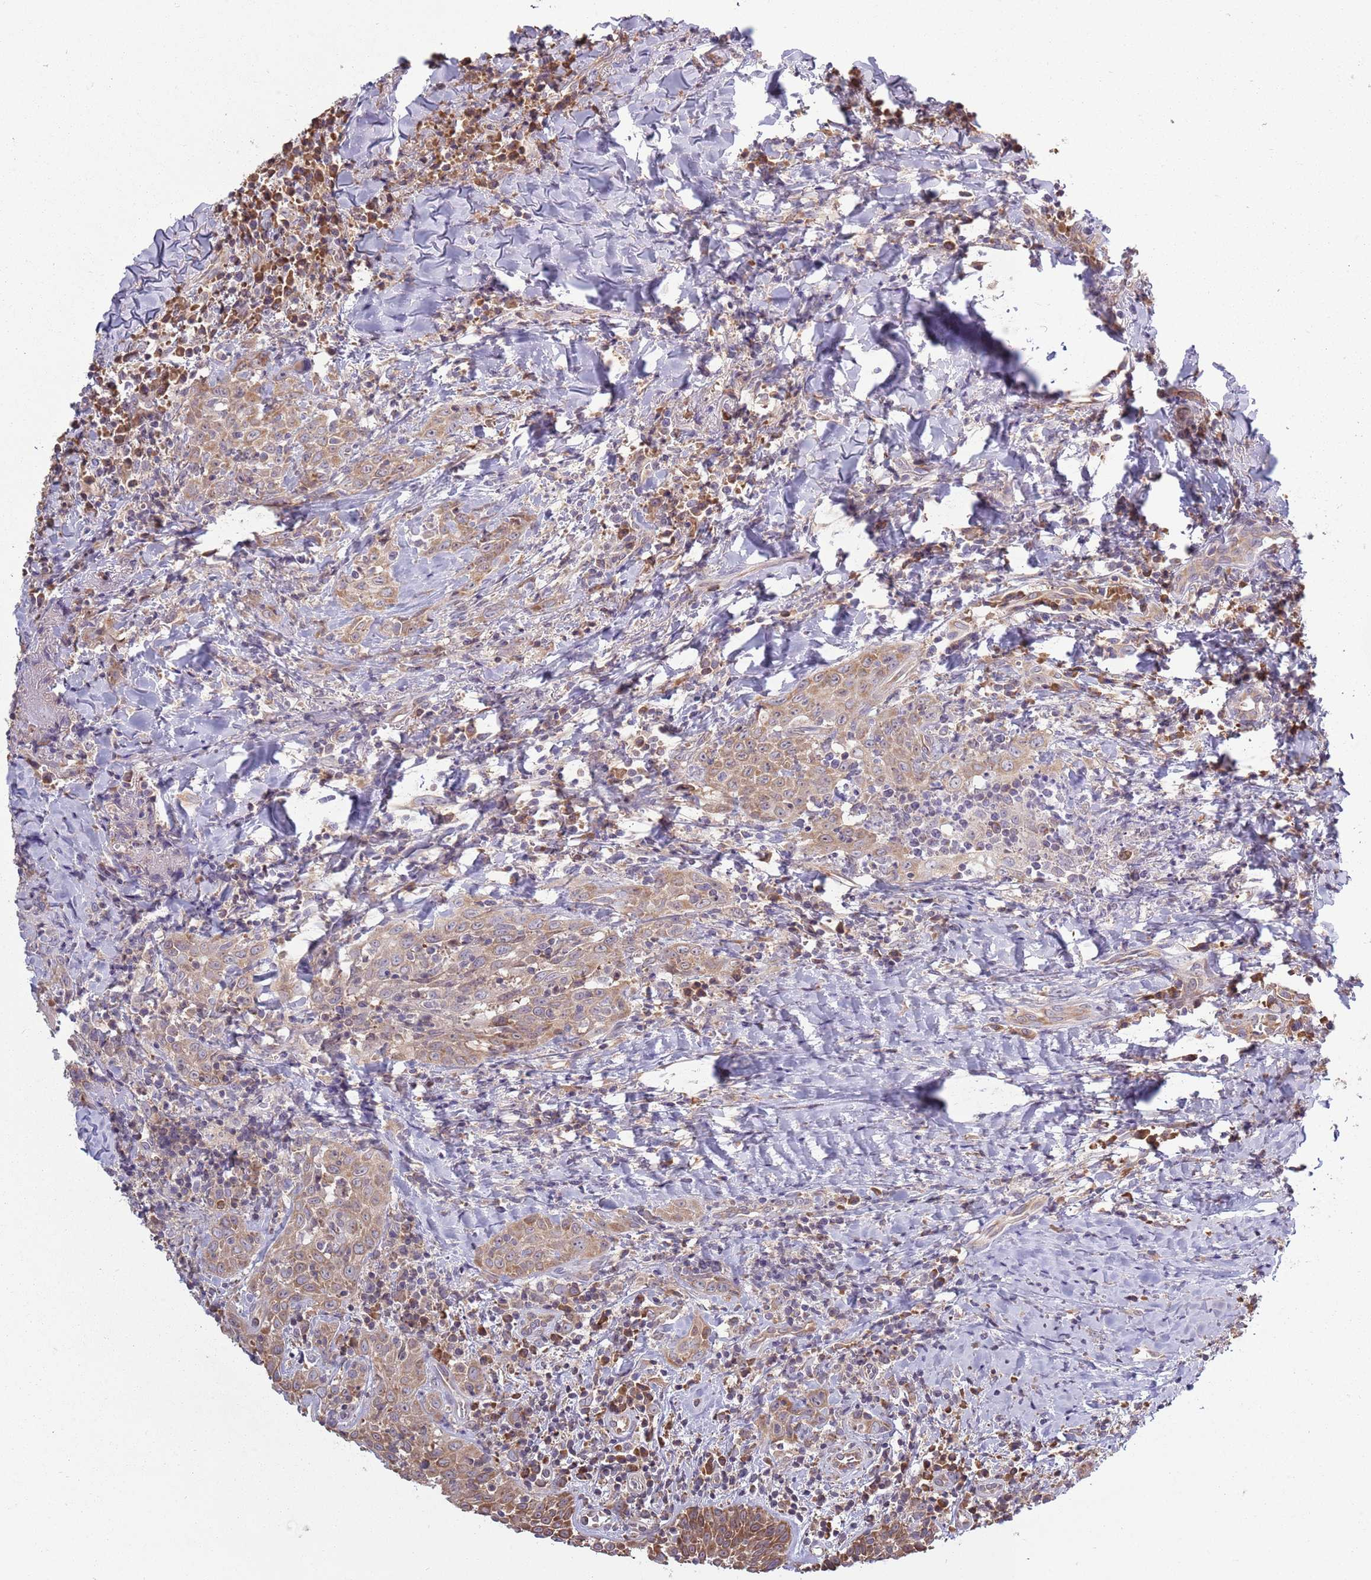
{"staining": {"intensity": "weak", "quantity": "25%-75%", "location": "cytoplasmic/membranous"}, "tissue": "head and neck cancer", "cell_type": "Tumor cells", "image_type": "cancer", "snomed": [{"axis": "morphology", "description": "Squamous cell carcinoma, NOS"}, {"axis": "topography", "description": "Head-Neck"}], "caption": "Brown immunohistochemical staining in human squamous cell carcinoma (head and neck) shows weak cytoplasmic/membranous expression in about 25%-75% of tumor cells.", "gene": "RPL17-C18orf32", "patient": {"sex": "female", "age": 70}}